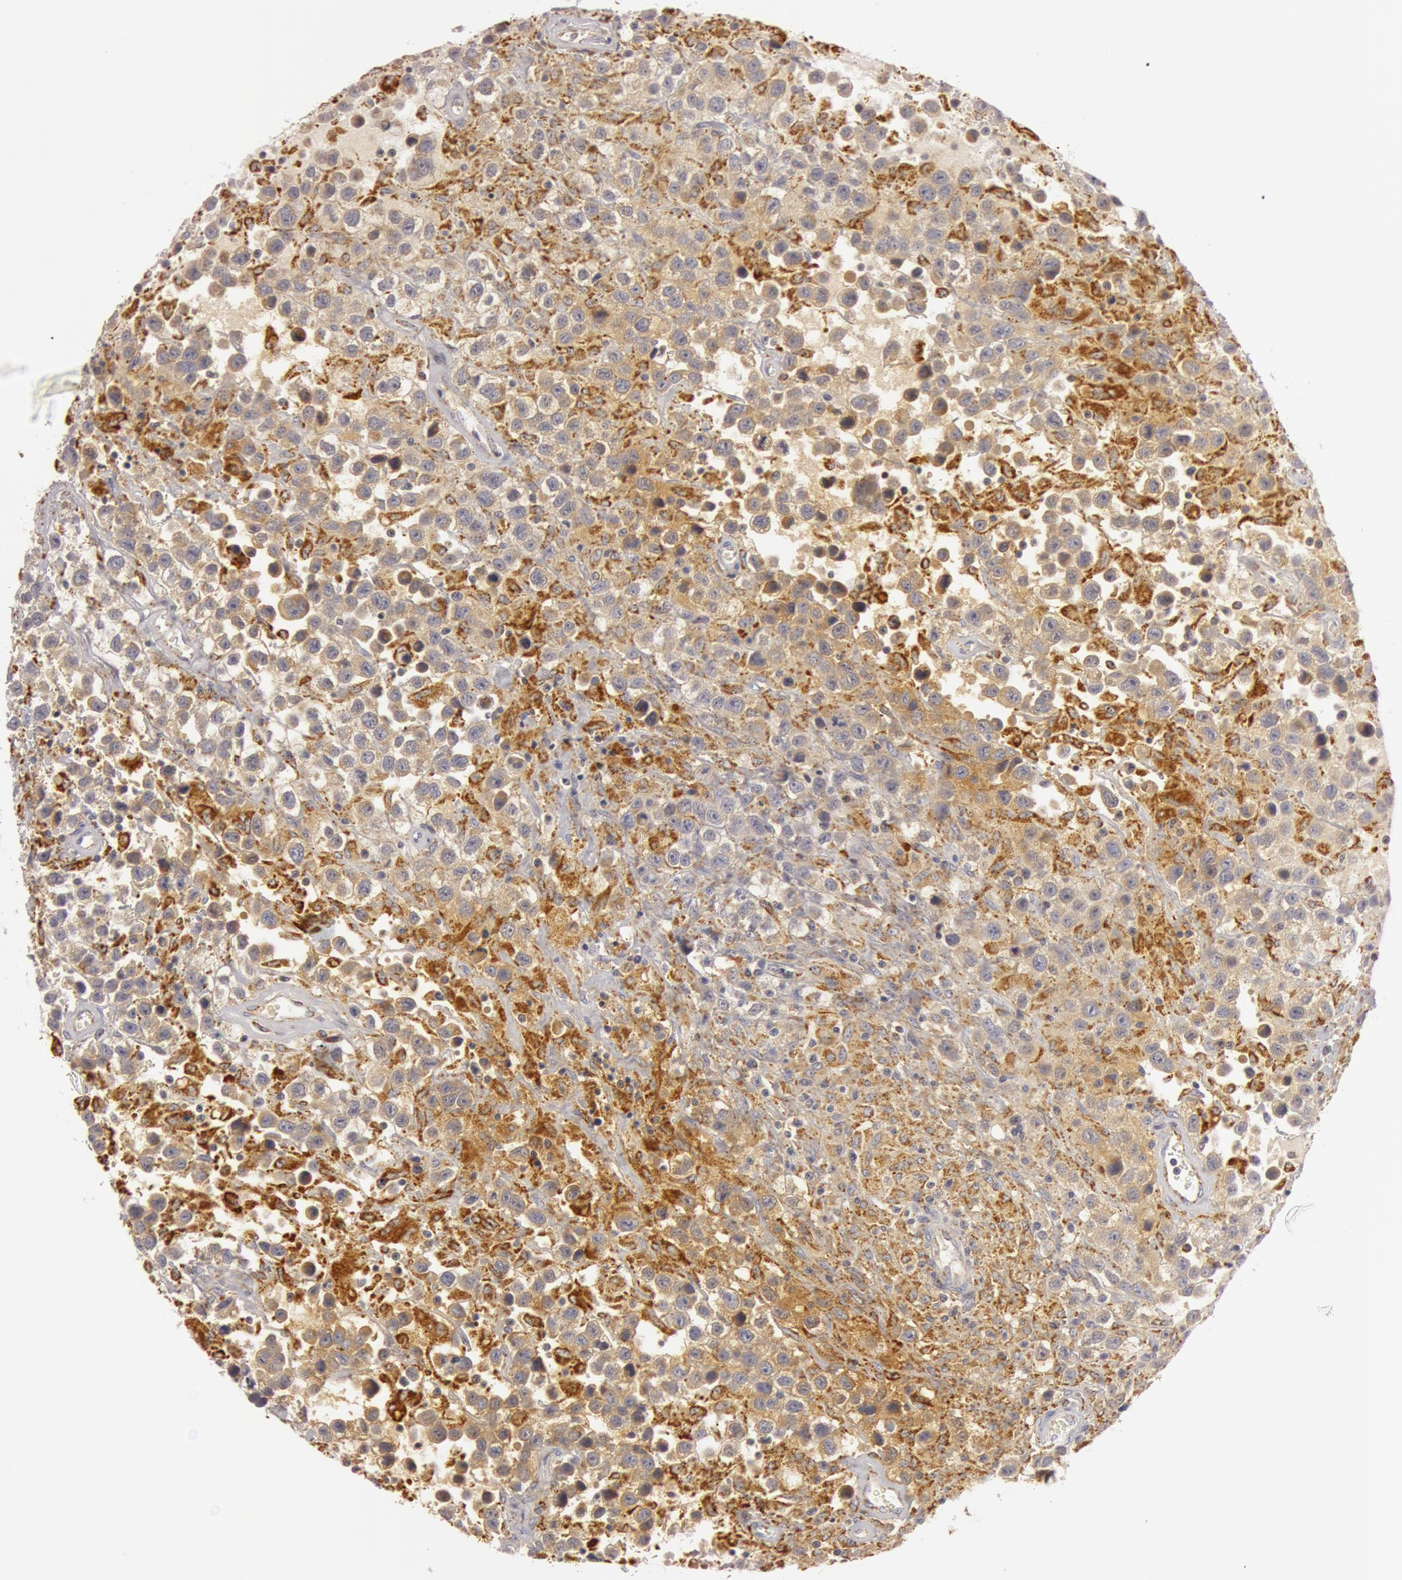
{"staining": {"intensity": "strong", "quantity": ">75%", "location": "cytoplasmic/membranous"}, "tissue": "testis cancer", "cell_type": "Tumor cells", "image_type": "cancer", "snomed": [{"axis": "morphology", "description": "Seminoma, NOS"}, {"axis": "topography", "description": "Testis"}], "caption": "Human testis cancer (seminoma) stained for a protein (brown) demonstrates strong cytoplasmic/membranous positive staining in about >75% of tumor cells.", "gene": "C7", "patient": {"sex": "male", "age": 43}}